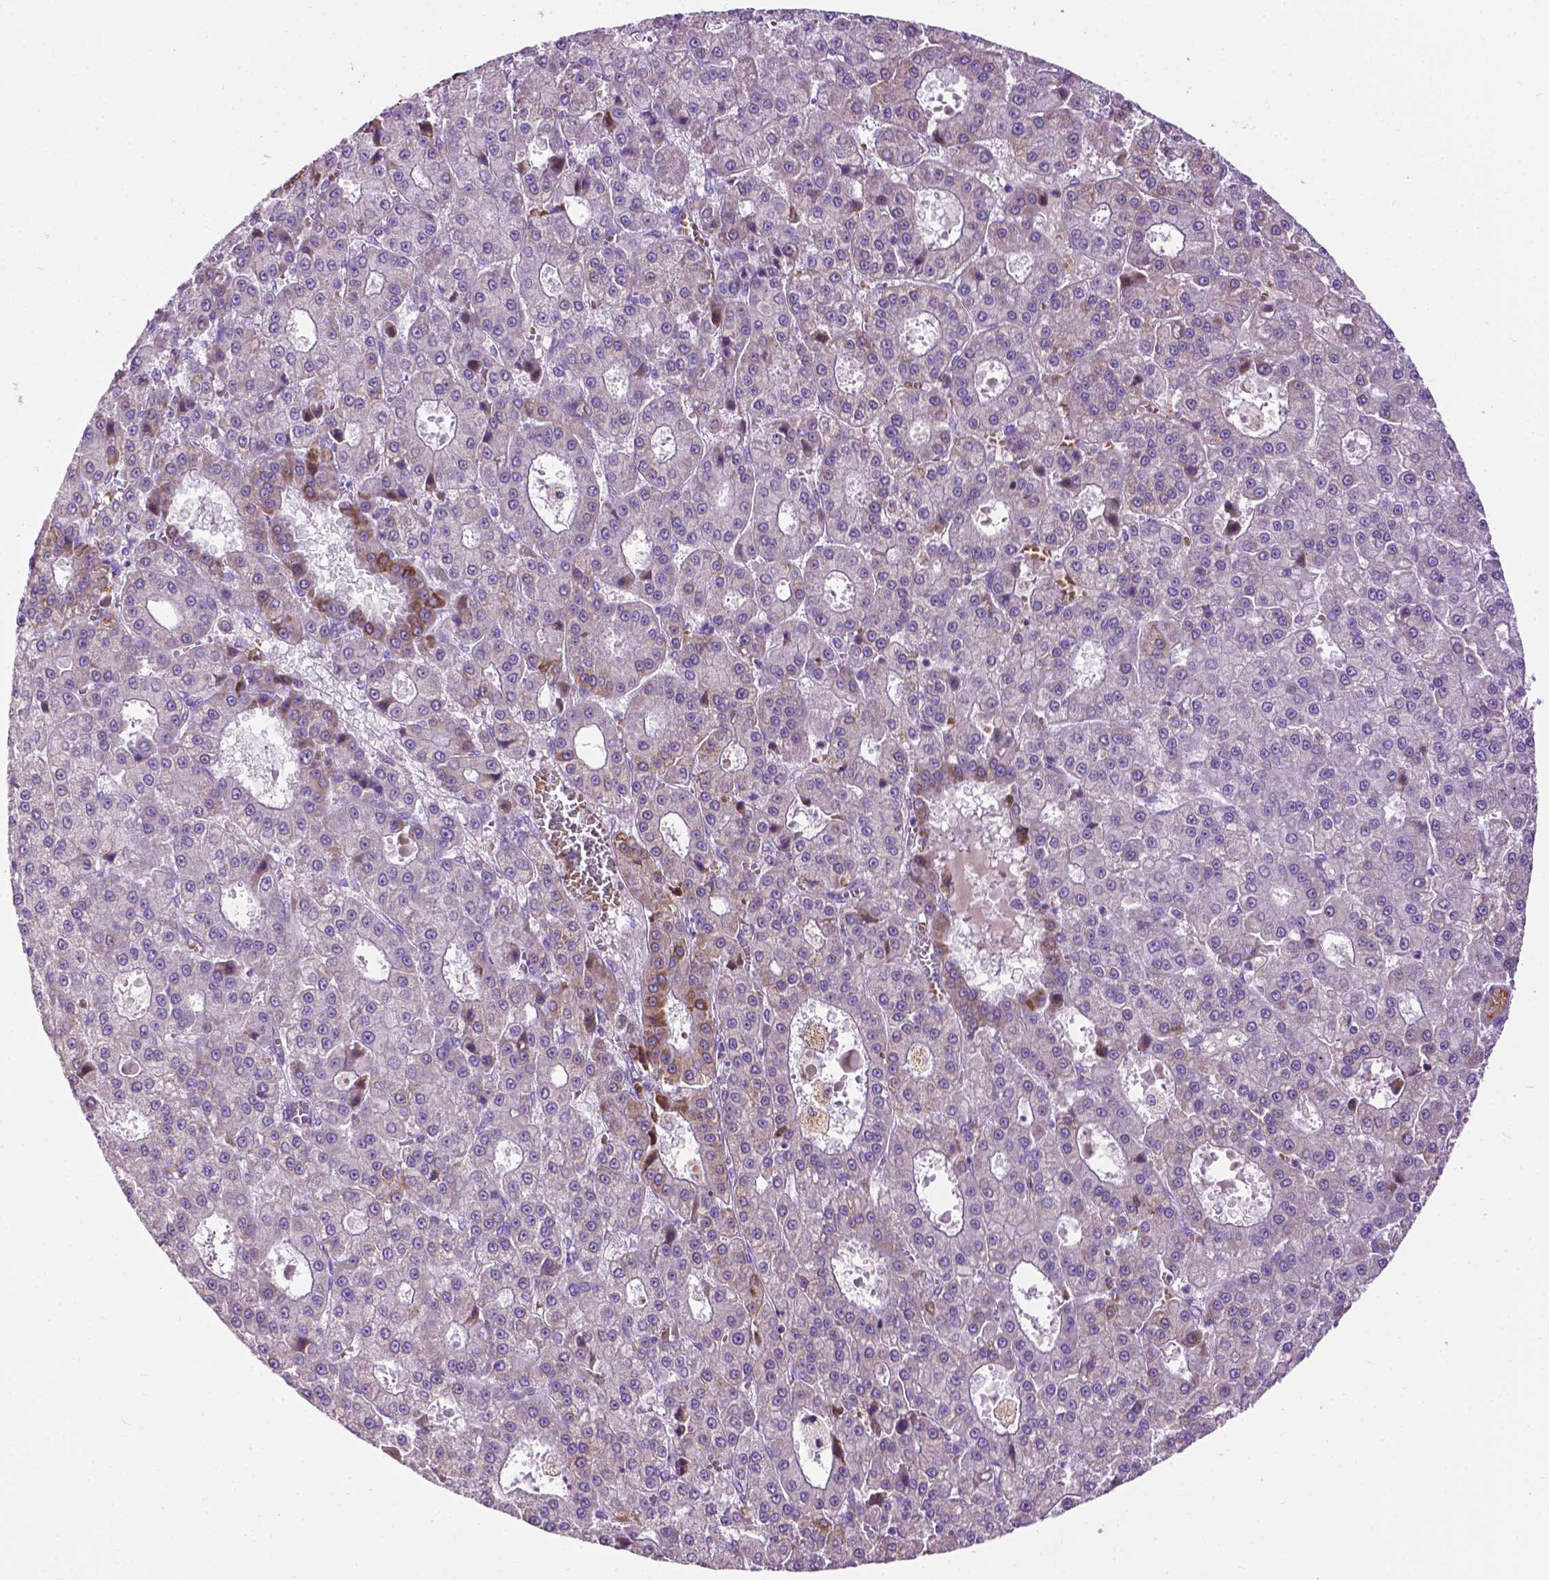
{"staining": {"intensity": "negative", "quantity": "none", "location": "none"}, "tissue": "liver cancer", "cell_type": "Tumor cells", "image_type": "cancer", "snomed": [{"axis": "morphology", "description": "Carcinoma, Hepatocellular, NOS"}, {"axis": "topography", "description": "Liver"}], "caption": "Tumor cells show no significant positivity in liver hepatocellular carcinoma. Brightfield microscopy of IHC stained with DAB (brown) and hematoxylin (blue), captured at high magnification.", "gene": "TMEM132E", "patient": {"sex": "male", "age": 70}}